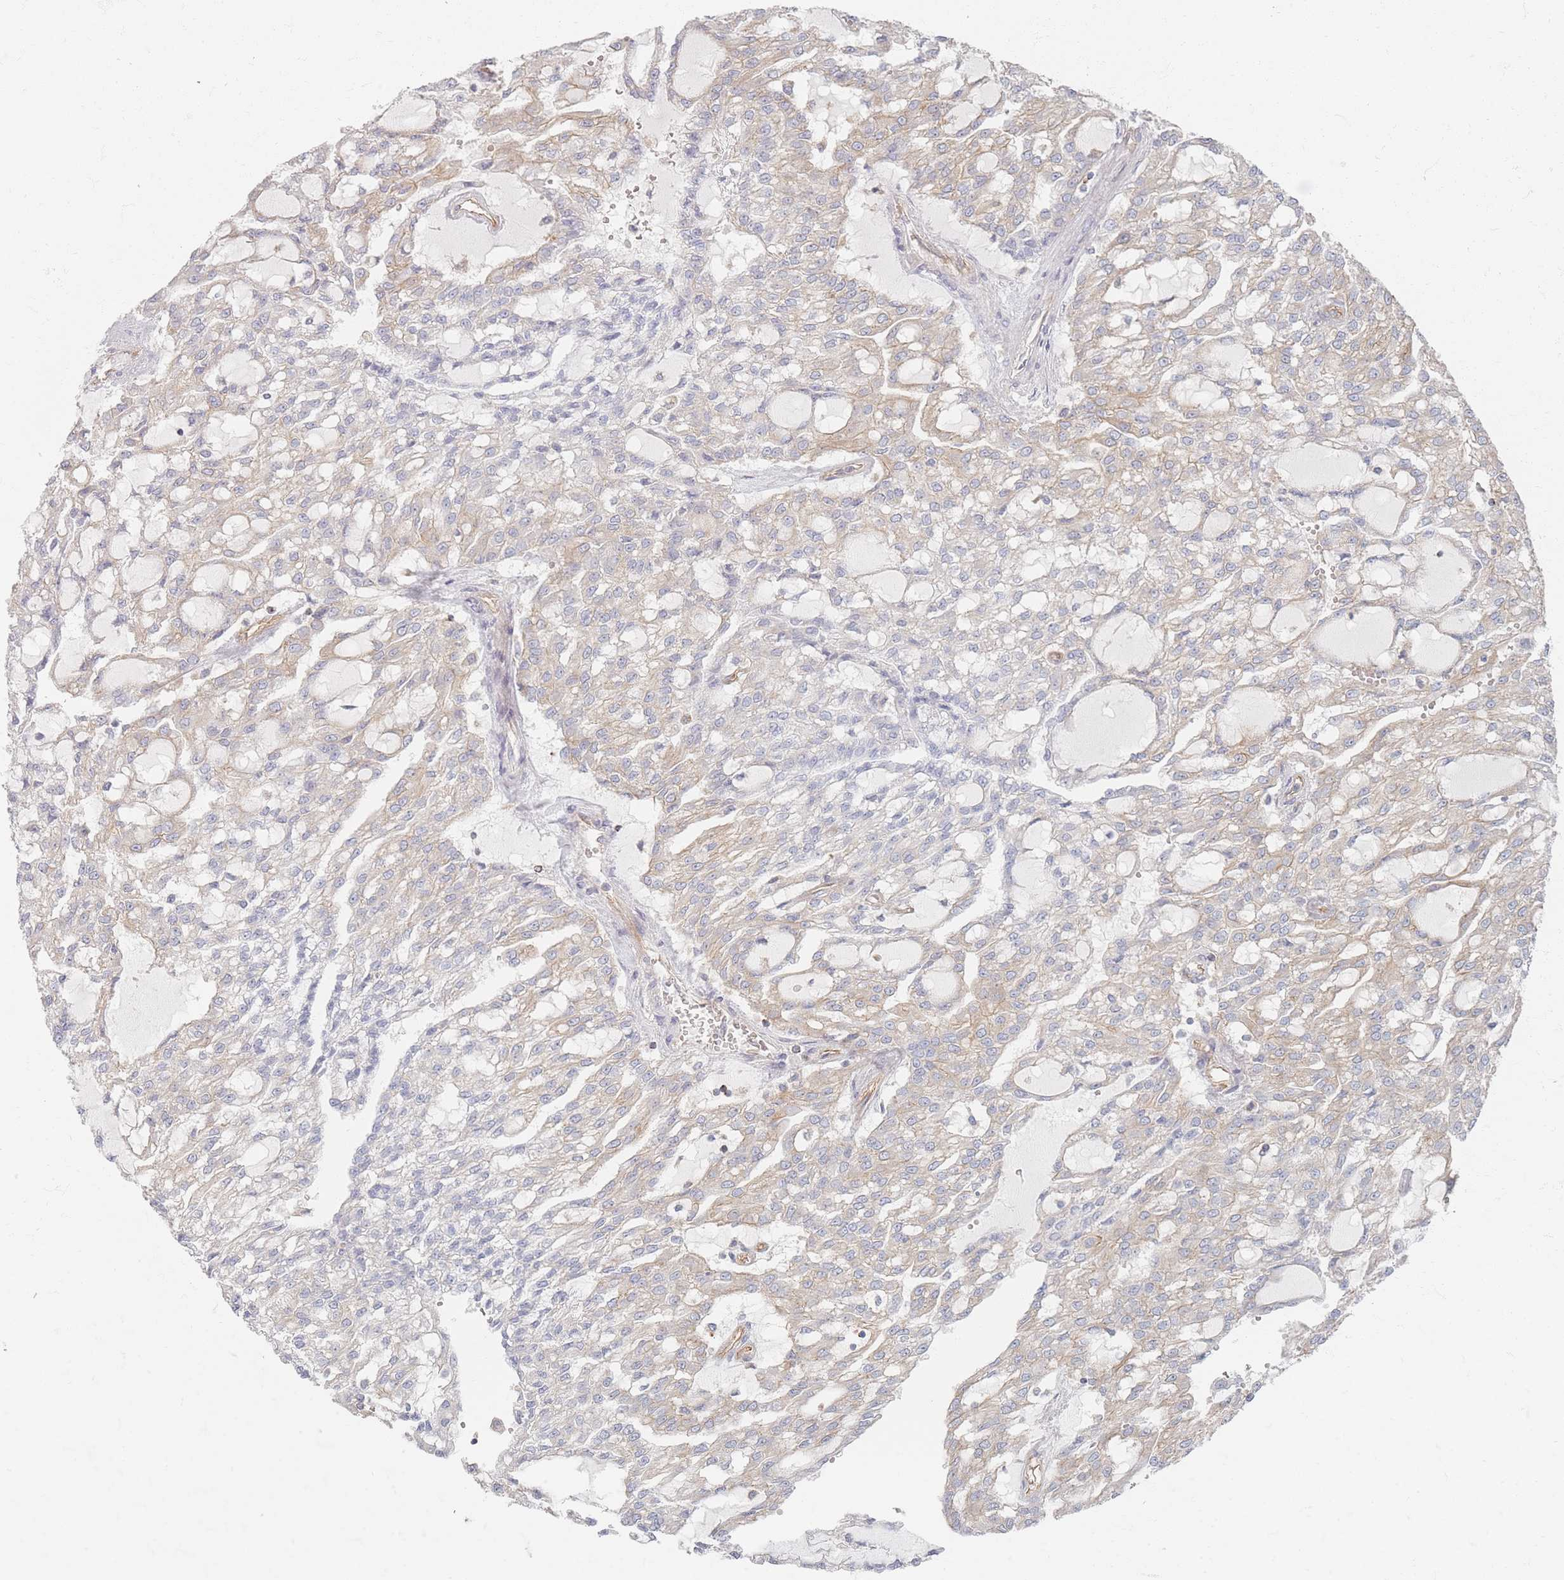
{"staining": {"intensity": "weak", "quantity": "<25%", "location": "cytoplasmic/membranous"}, "tissue": "renal cancer", "cell_type": "Tumor cells", "image_type": "cancer", "snomed": [{"axis": "morphology", "description": "Adenocarcinoma, NOS"}, {"axis": "topography", "description": "Kidney"}], "caption": "A photomicrograph of adenocarcinoma (renal) stained for a protein shows no brown staining in tumor cells.", "gene": "GNB1", "patient": {"sex": "male", "age": 63}}